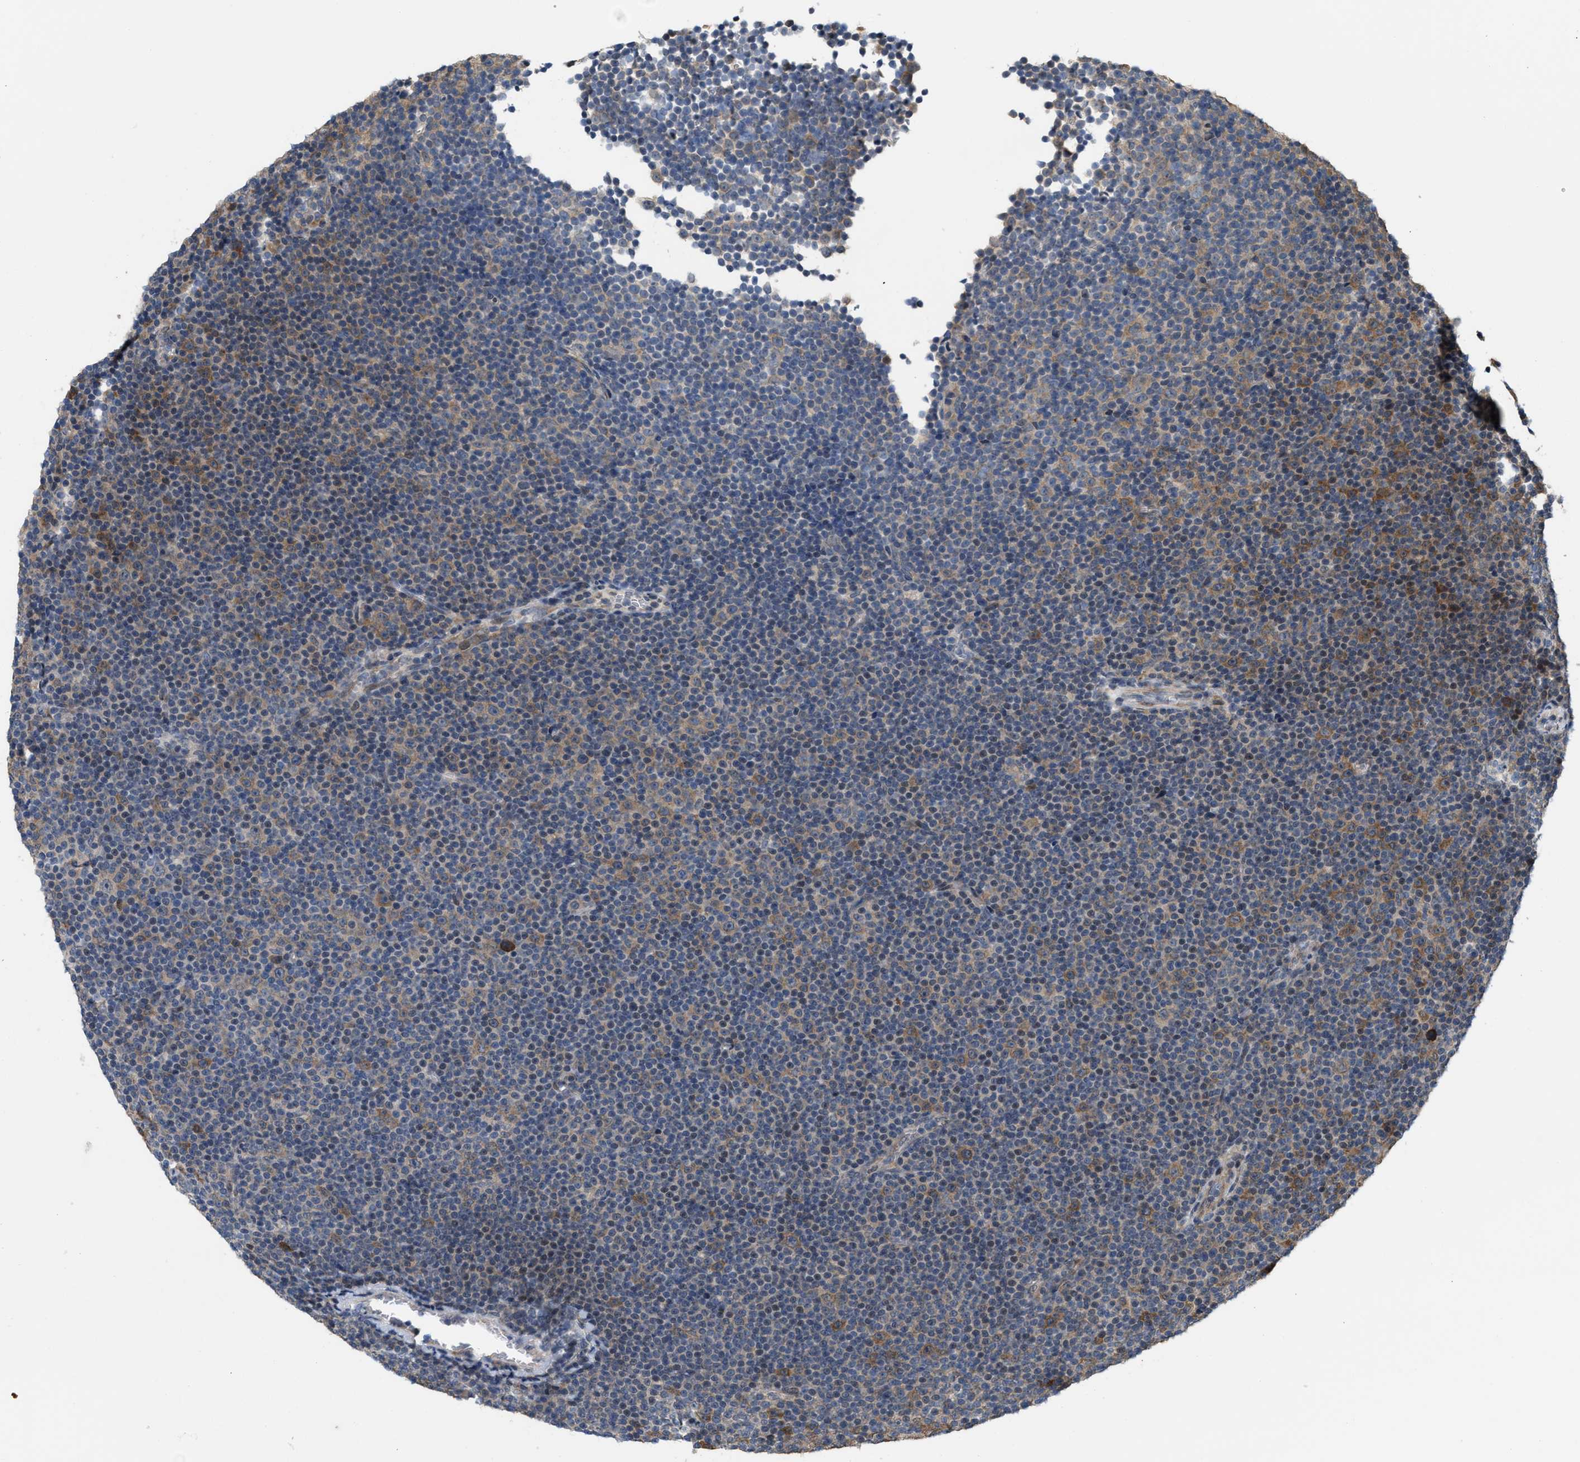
{"staining": {"intensity": "moderate", "quantity": "25%-75%", "location": "cytoplasmic/membranous"}, "tissue": "lymphoma", "cell_type": "Tumor cells", "image_type": "cancer", "snomed": [{"axis": "morphology", "description": "Malignant lymphoma, non-Hodgkin's type, Low grade"}, {"axis": "topography", "description": "Lymph node"}], "caption": "A histopathology image showing moderate cytoplasmic/membranous positivity in approximately 25%-75% of tumor cells in malignant lymphoma, non-Hodgkin's type (low-grade), as visualized by brown immunohistochemical staining.", "gene": "CSNK1A1", "patient": {"sex": "female", "age": 67}}